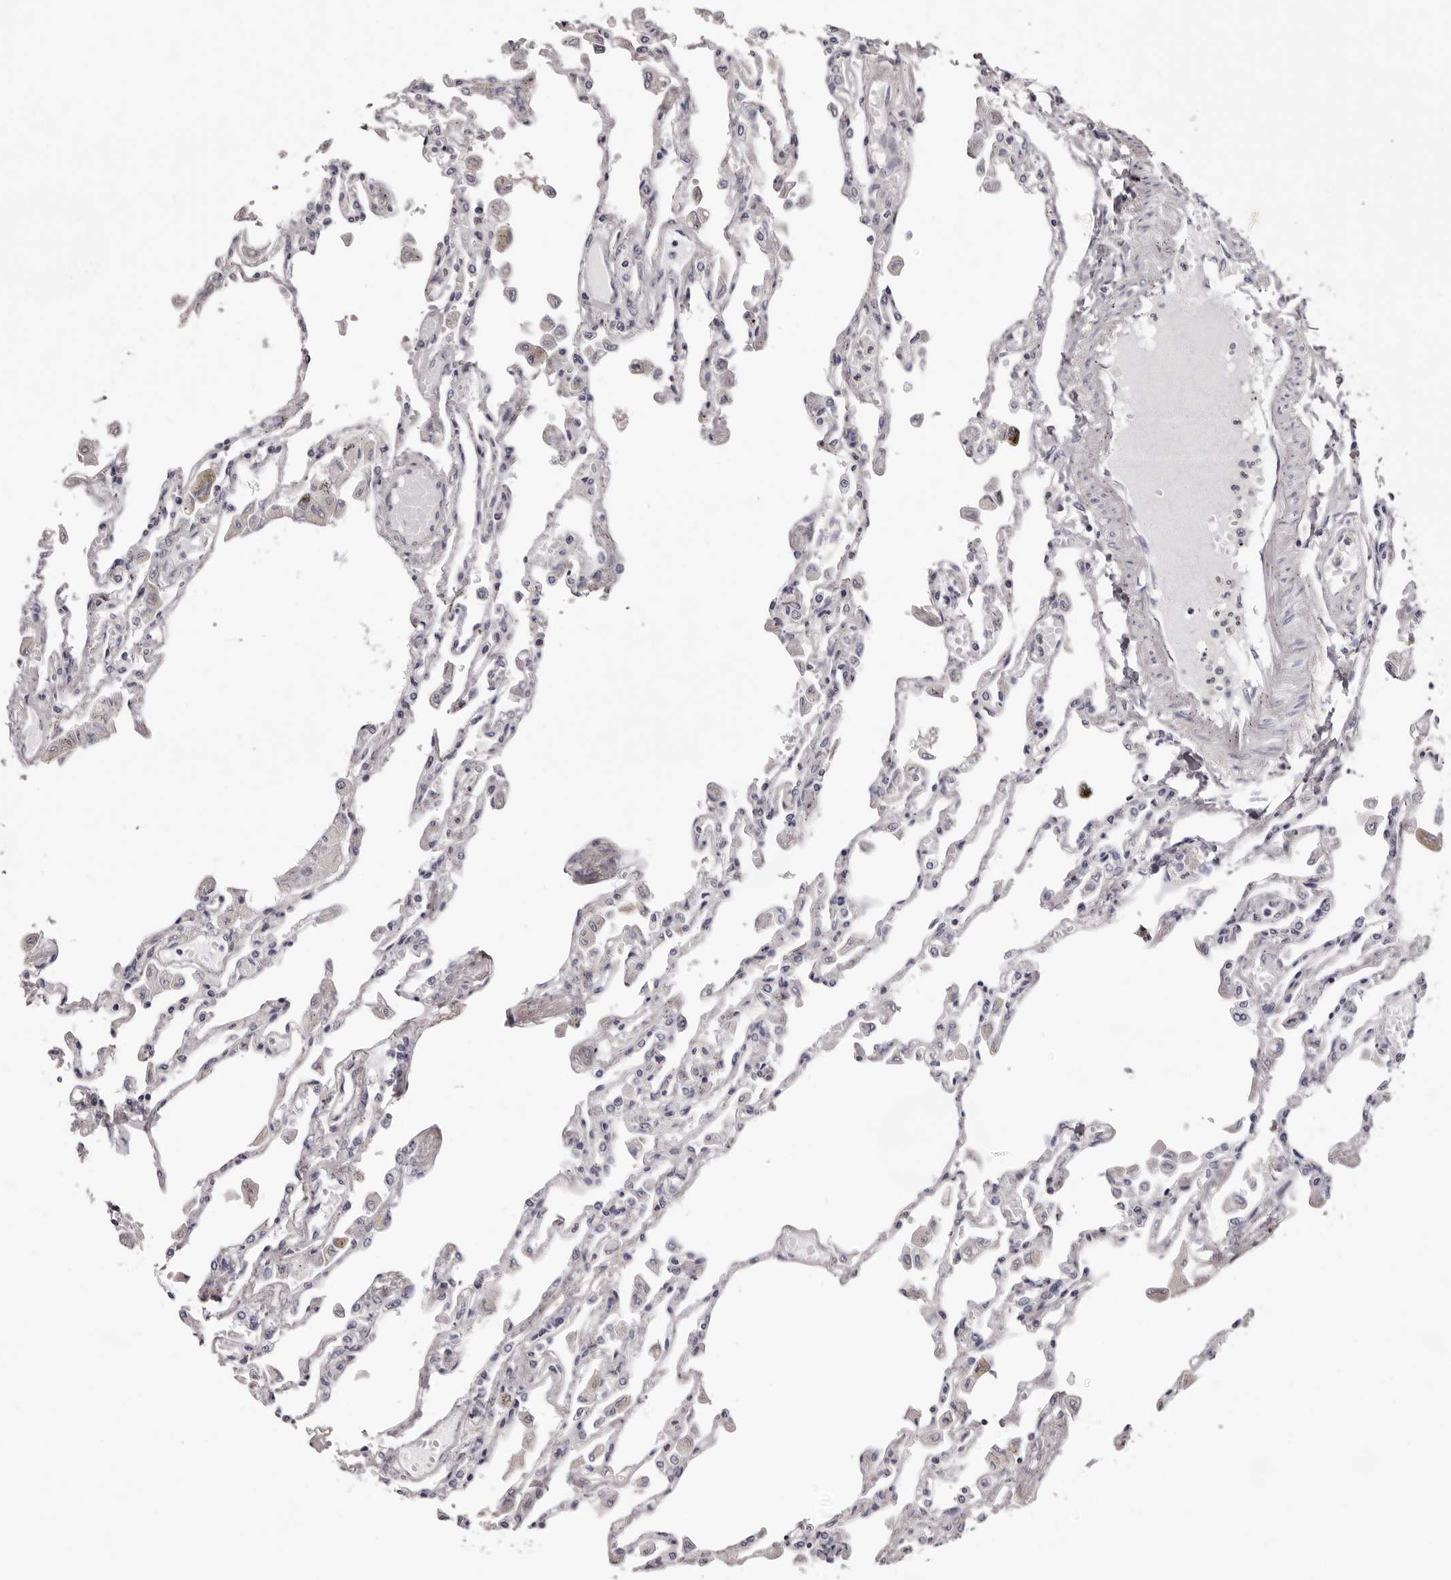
{"staining": {"intensity": "negative", "quantity": "none", "location": "none"}, "tissue": "lung", "cell_type": "Alveolar cells", "image_type": "normal", "snomed": [{"axis": "morphology", "description": "Normal tissue, NOS"}, {"axis": "topography", "description": "Bronchus"}, {"axis": "topography", "description": "Lung"}], "caption": "Immunohistochemistry histopathology image of benign lung: human lung stained with DAB reveals no significant protein staining in alveolar cells.", "gene": "PEG10", "patient": {"sex": "female", "age": 49}}